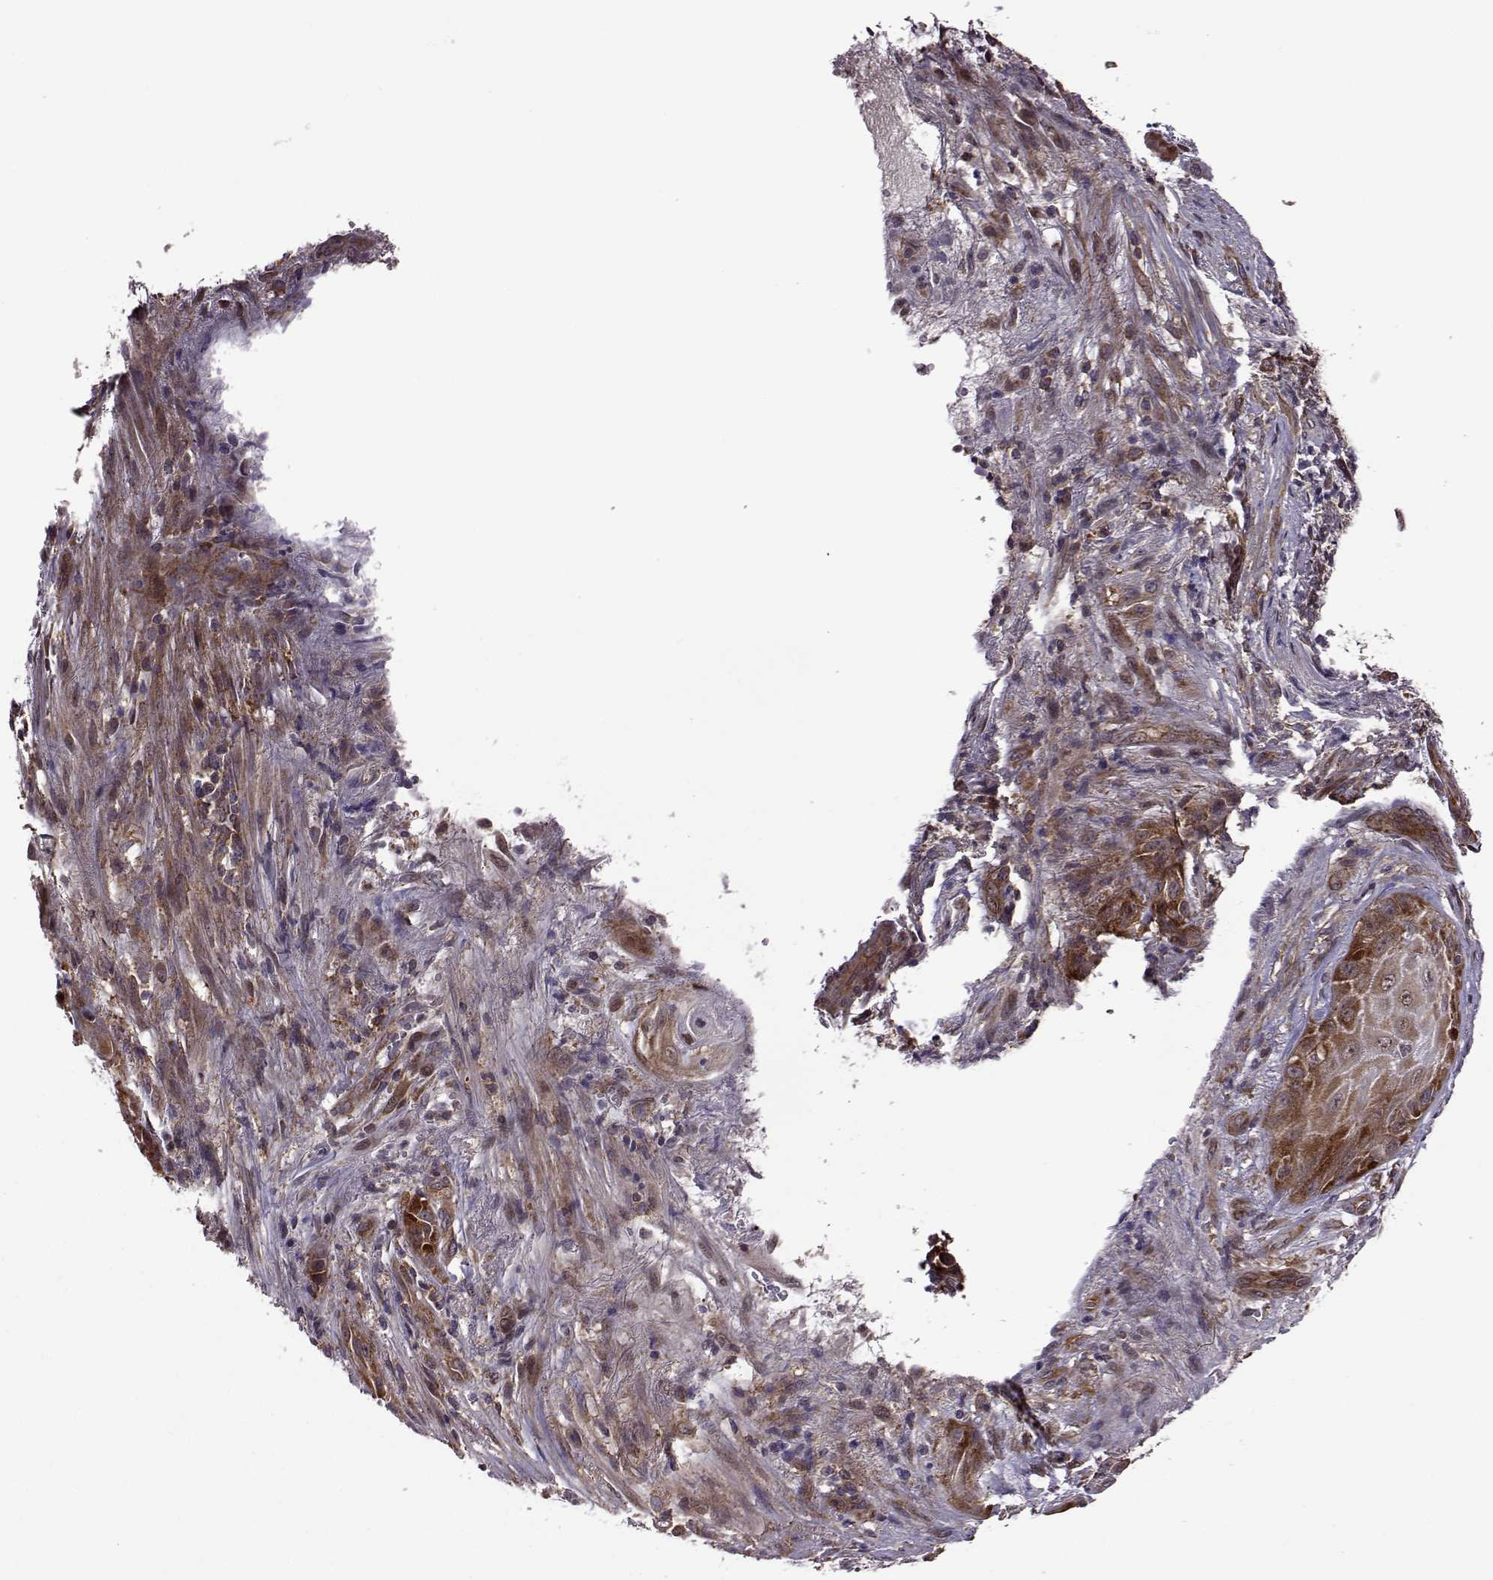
{"staining": {"intensity": "strong", "quantity": ">75%", "location": "cytoplasmic/membranous"}, "tissue": "skin cancer", "cell_type": "Tumor cells", "image_type": "cancer", "snomed": [{"axis": "morphology", "description": "Squamous cell carcinoma, NOS"}, {"axis": "topography", "description": "Skin"}], "caption": "This is a photomicrograph of immunohistochemistry (IHC) staining of skin cancer, which shows strong expression in the cytoplasmic/membranous of tumor cells.", "gene": "URI1", "patient": {"sex": "male", "age": 62}}